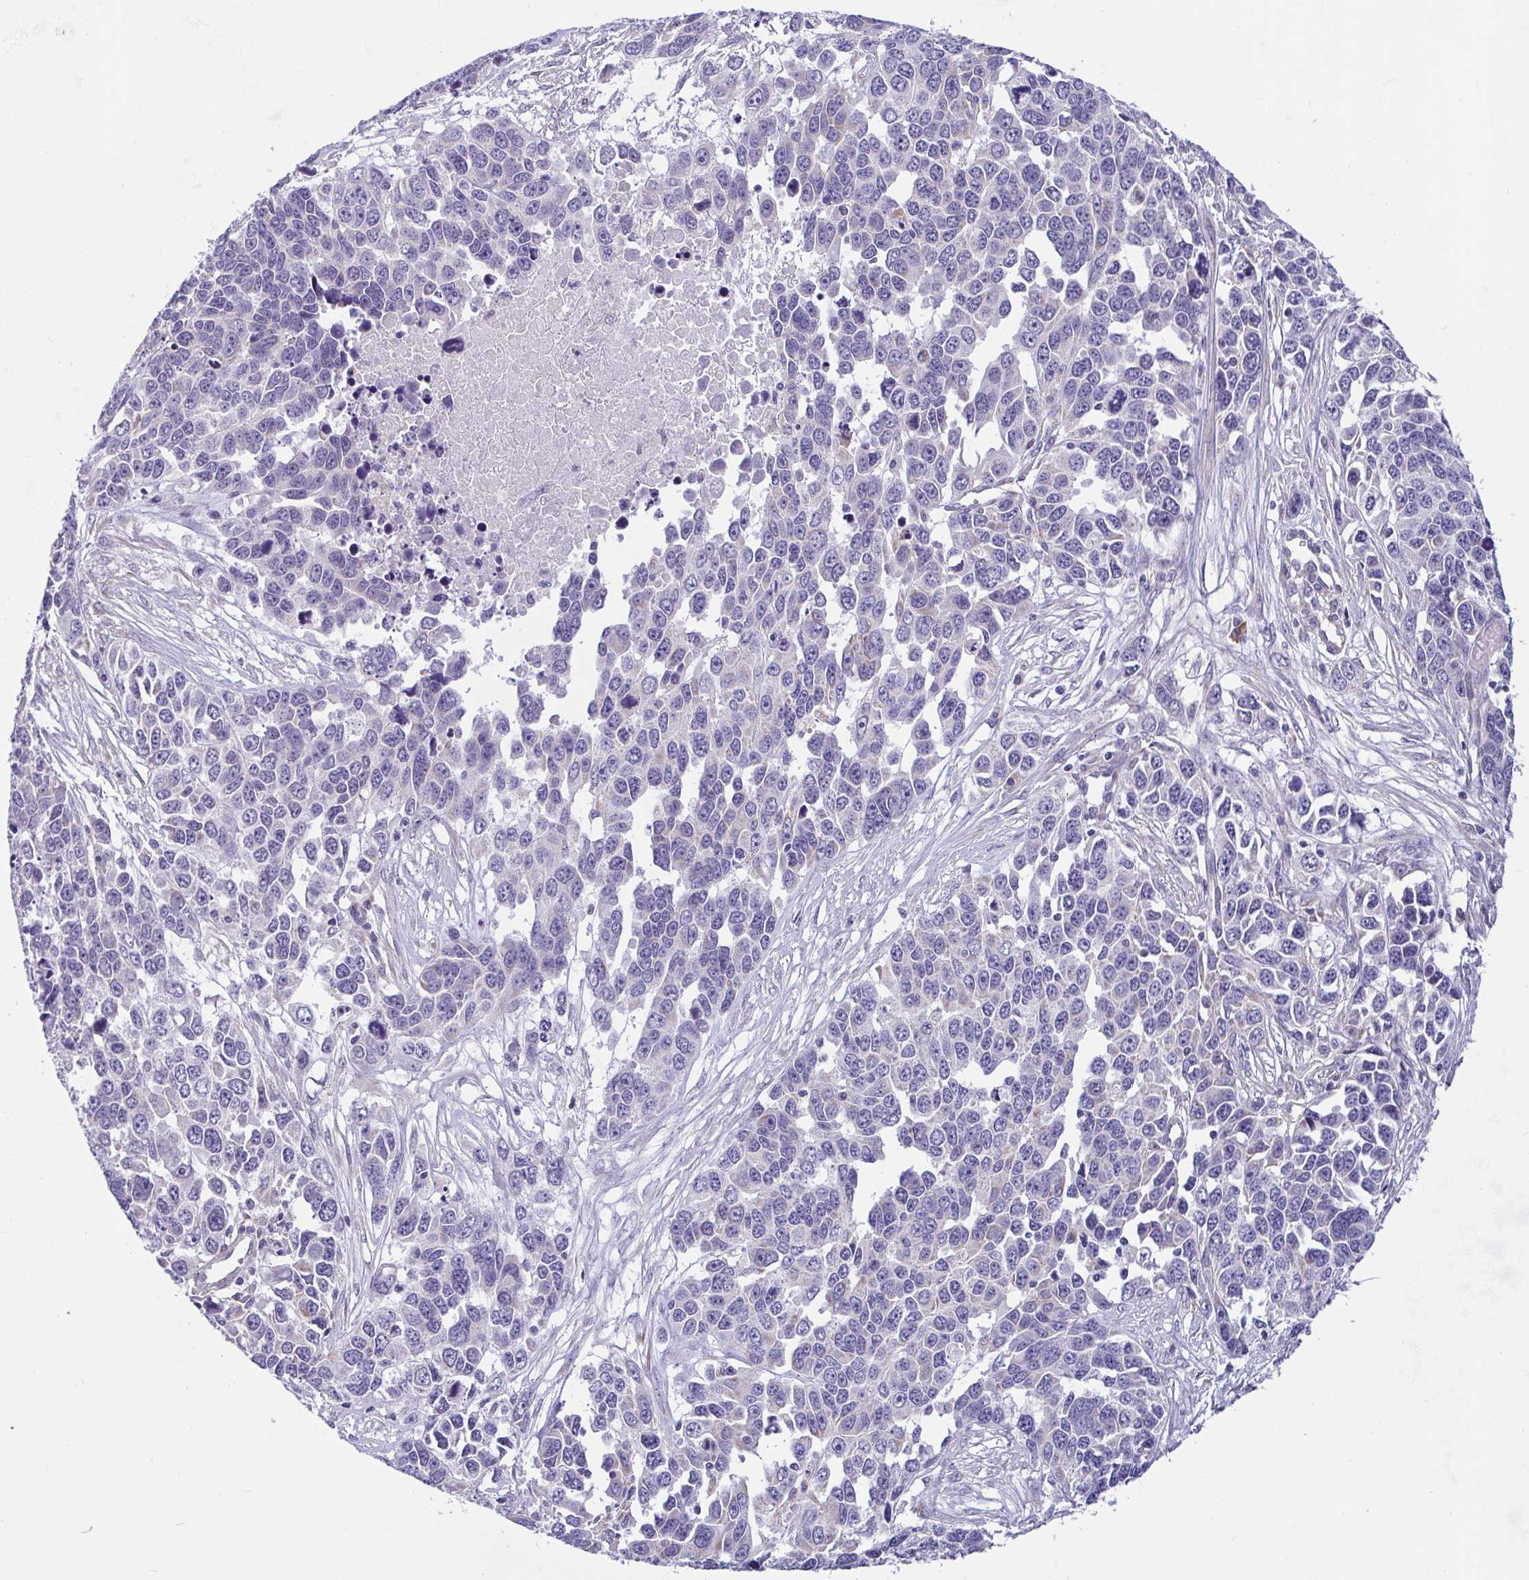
{"staining": {"intensity": "negative", "quantity": "none", "location": "none"}, "tissue": "ovarian cancer", "cell_type": "Tumor cells", "image_type": "cancer", "snomed": [{"axis": "morphology", "description": "Cystadenocarcinoma, serous, NOS"}, {"axis": "topography", "description": "Ovary"}], "caption": "The immunohistochemistry photomicrograph has no significant expression in tumor cells of serous cystadenocarcinoma (ovarian) tissue. (Stains: DAB immunohistochemistry (IHC) with hematoxylin counter stain, Microscopy: brightfield microscopy at high magnification).", "gene": "CEP63", "patient": {"sex": "female", "age": 76}}